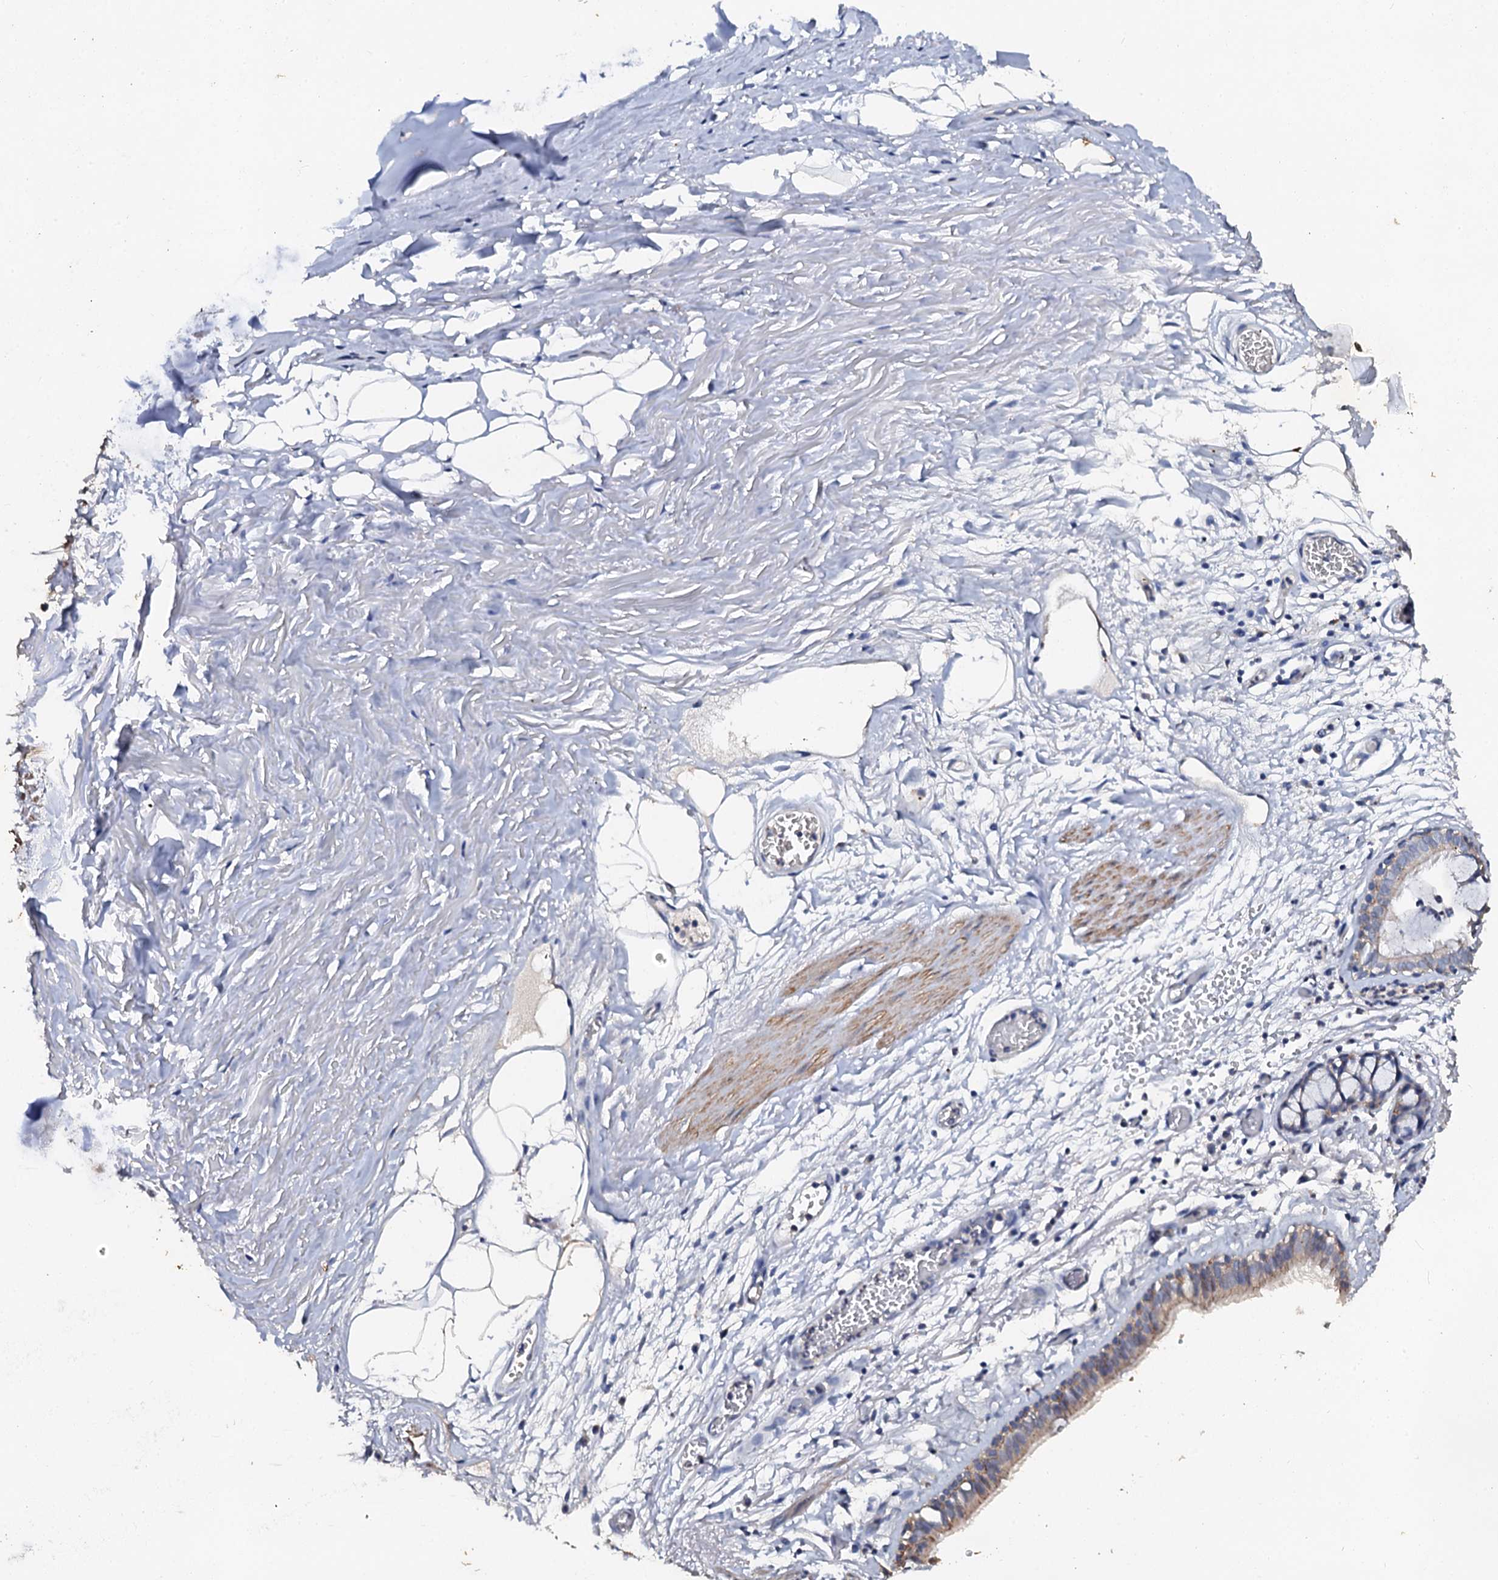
{"staining": {"intensity": "weak", "quantity": "<25%", "location": "cytoplasmic/membranous"}, "tissue": "bronchus", "cell_type": "Respiratory epithelial cells", "image_type": "normal", "snomed": [{"axis": "morphology", "description": "Normal tissue, NOS"}, {"axis": "topography", "description": "Bronchus"}, {"axis": "topography", "description": "Lung"}], "caption": "Respiratory epithelial cells show no significant protein staining in benign bronchus. (Brightfield microscopy of DAB immunohistochemistry (IHC) at high magnification).", "gene": "VPS36", "patient": {"sex": "male", "age": 56}}